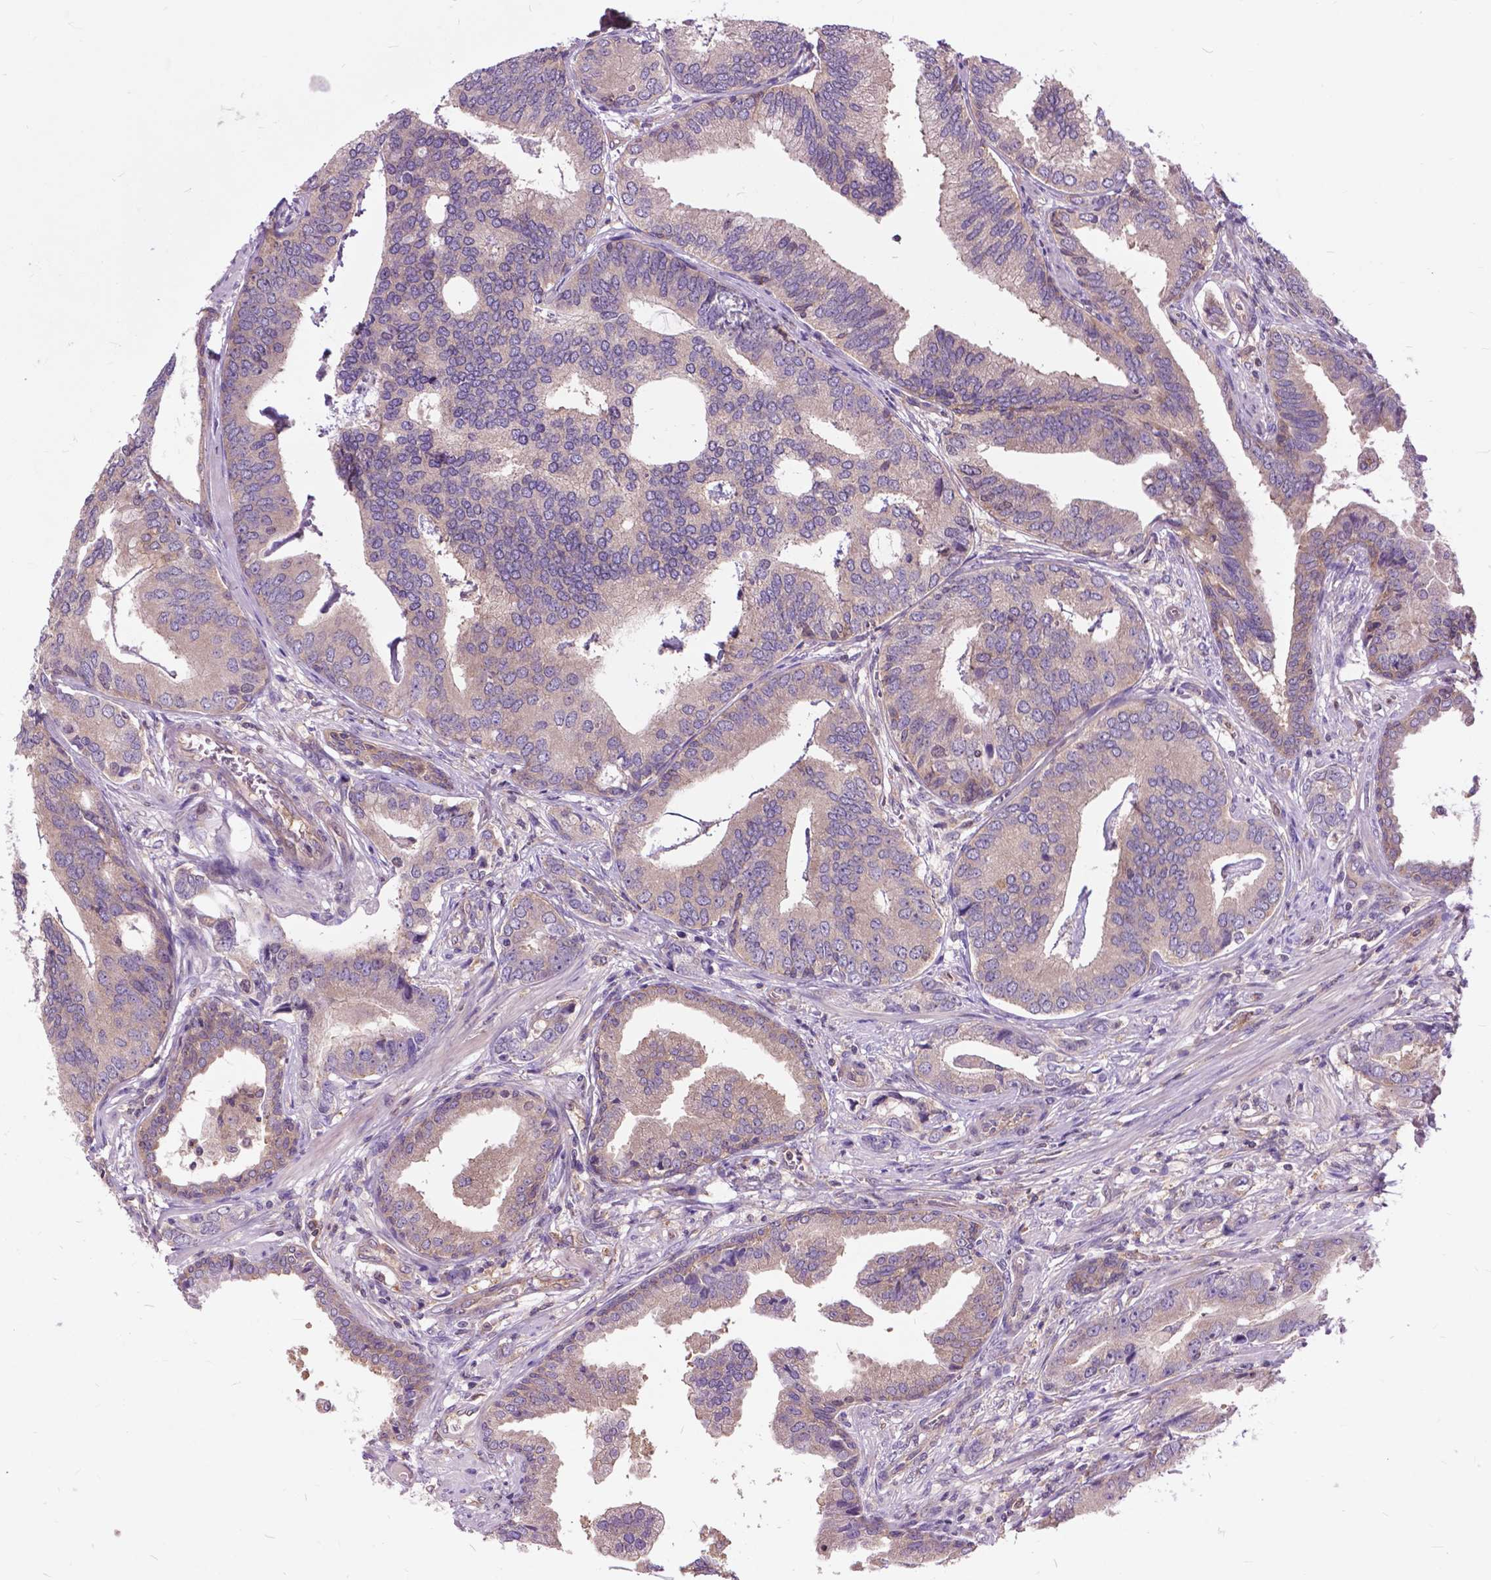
{"staining": {"intensity": "weak", "quantity": ">75%", "location": "cytoplasmic/membranous"}, "tissue": "prostate cancer", "cell_type": "Tumor cells", "image_type": "cancer", "snomed": [{"axis": "morphology", "description": "Adenocarcinoma, NOS"}, {"axis": "topography", "description": "Prostate"}], "caption": "Adenocarcinoma (prostate) stained with immunohistochemistry (IHC) reveals weak cytoplasmic/membranous positivity in approximately >75% of tumor cells.", "gene": "ARAF", "patient": {"sex": "male", "age": 64}}